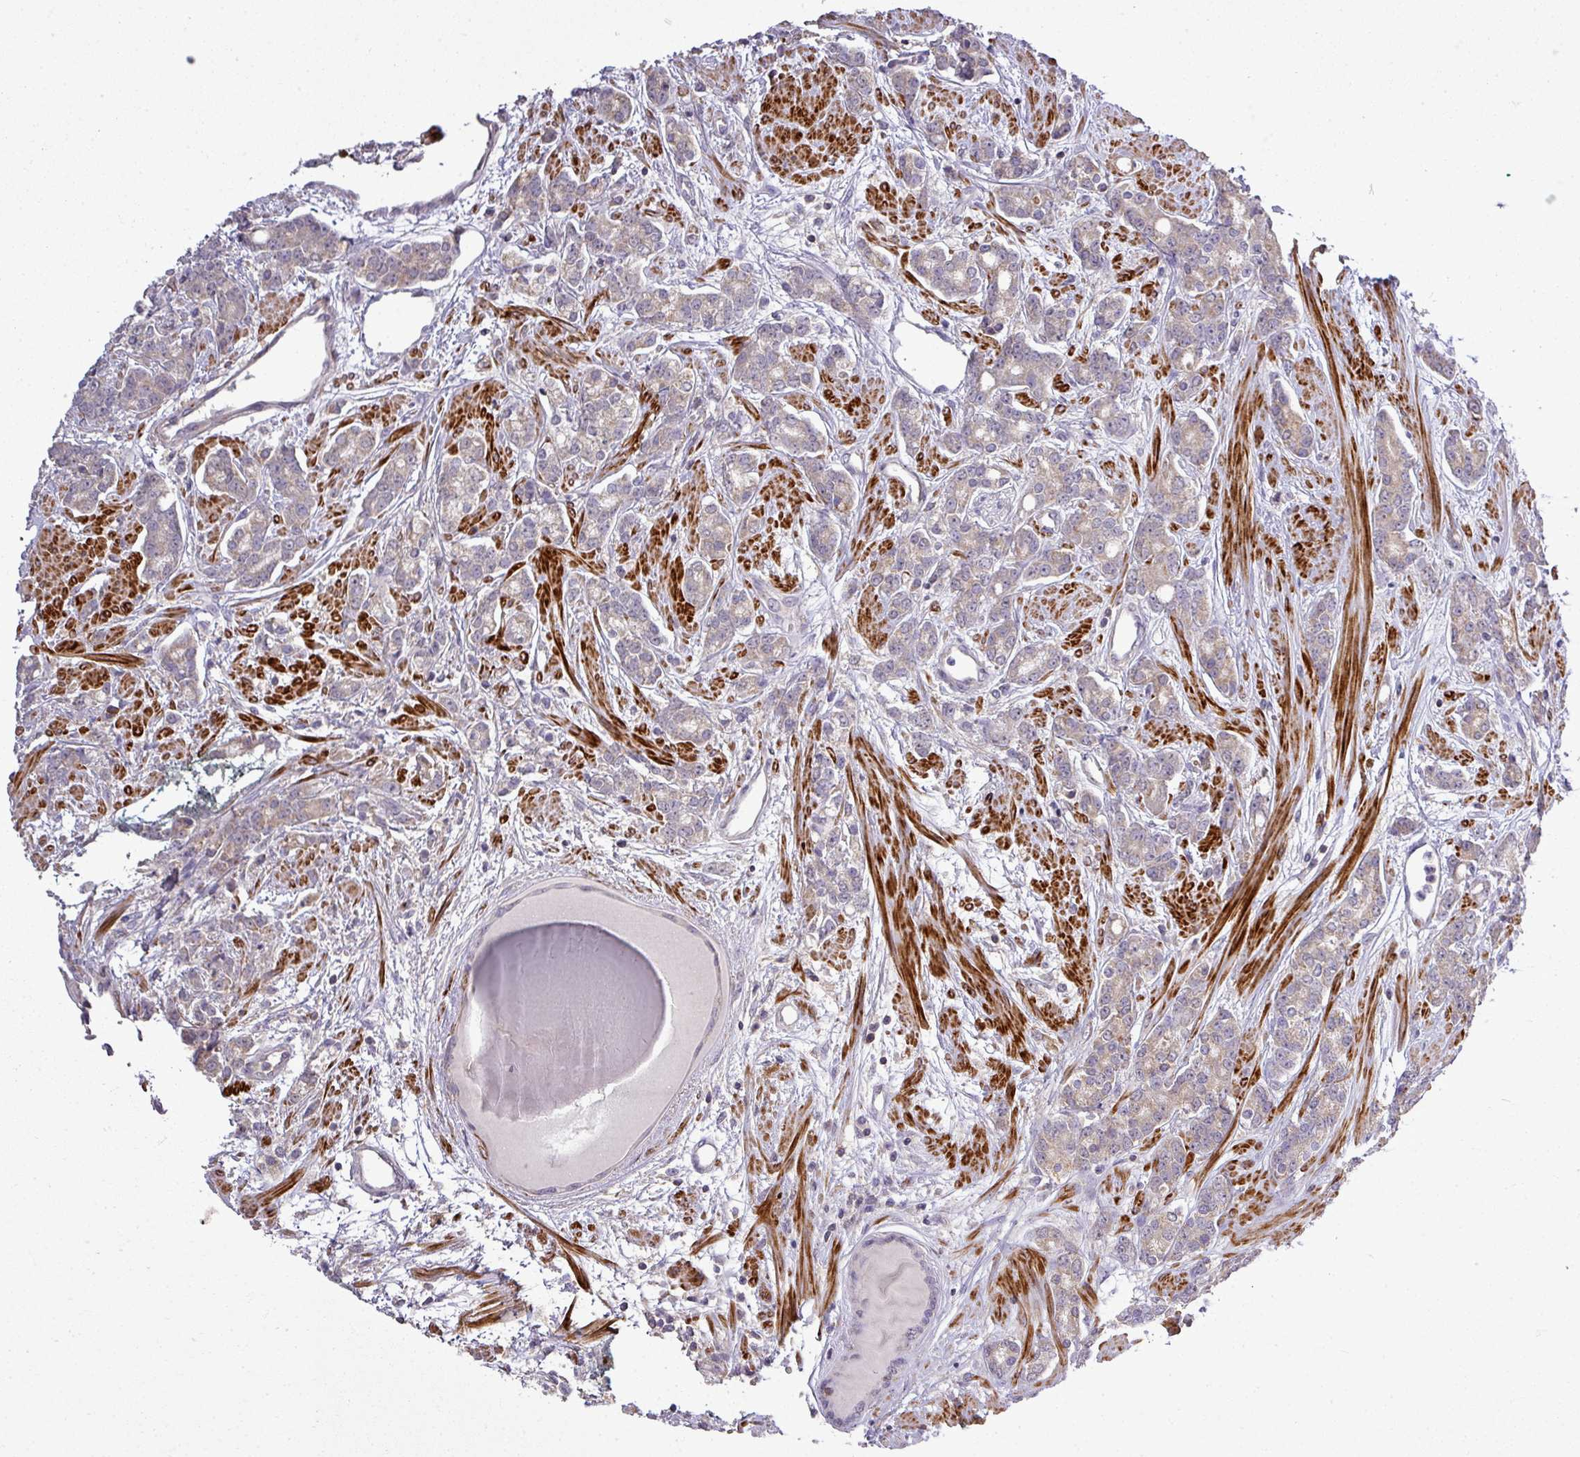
{"staining": {"intensity": "weak", "quantity": "25%-75%", "location": "cytoplasmic/membranous"}, "tissue": "prostate cancer", "cell_type": "Tumor cells", "image_type": "cancer", "snomed": [{"axis": "morphology", "description": "Adenocarcinoma, High grade"}, {"axis": "topography", "description": "Prostate"}], "caption": "A high-resolution histopathology image shows immunohistochemistry staining of prostate cancer, which shows weak cytoplasmic/membranous staining in approximately 25%-75% of tumor cells. Nuclei are stained in blue.", "gene": "TPRA1", "patient": {"sex": "male", "age": 62}}